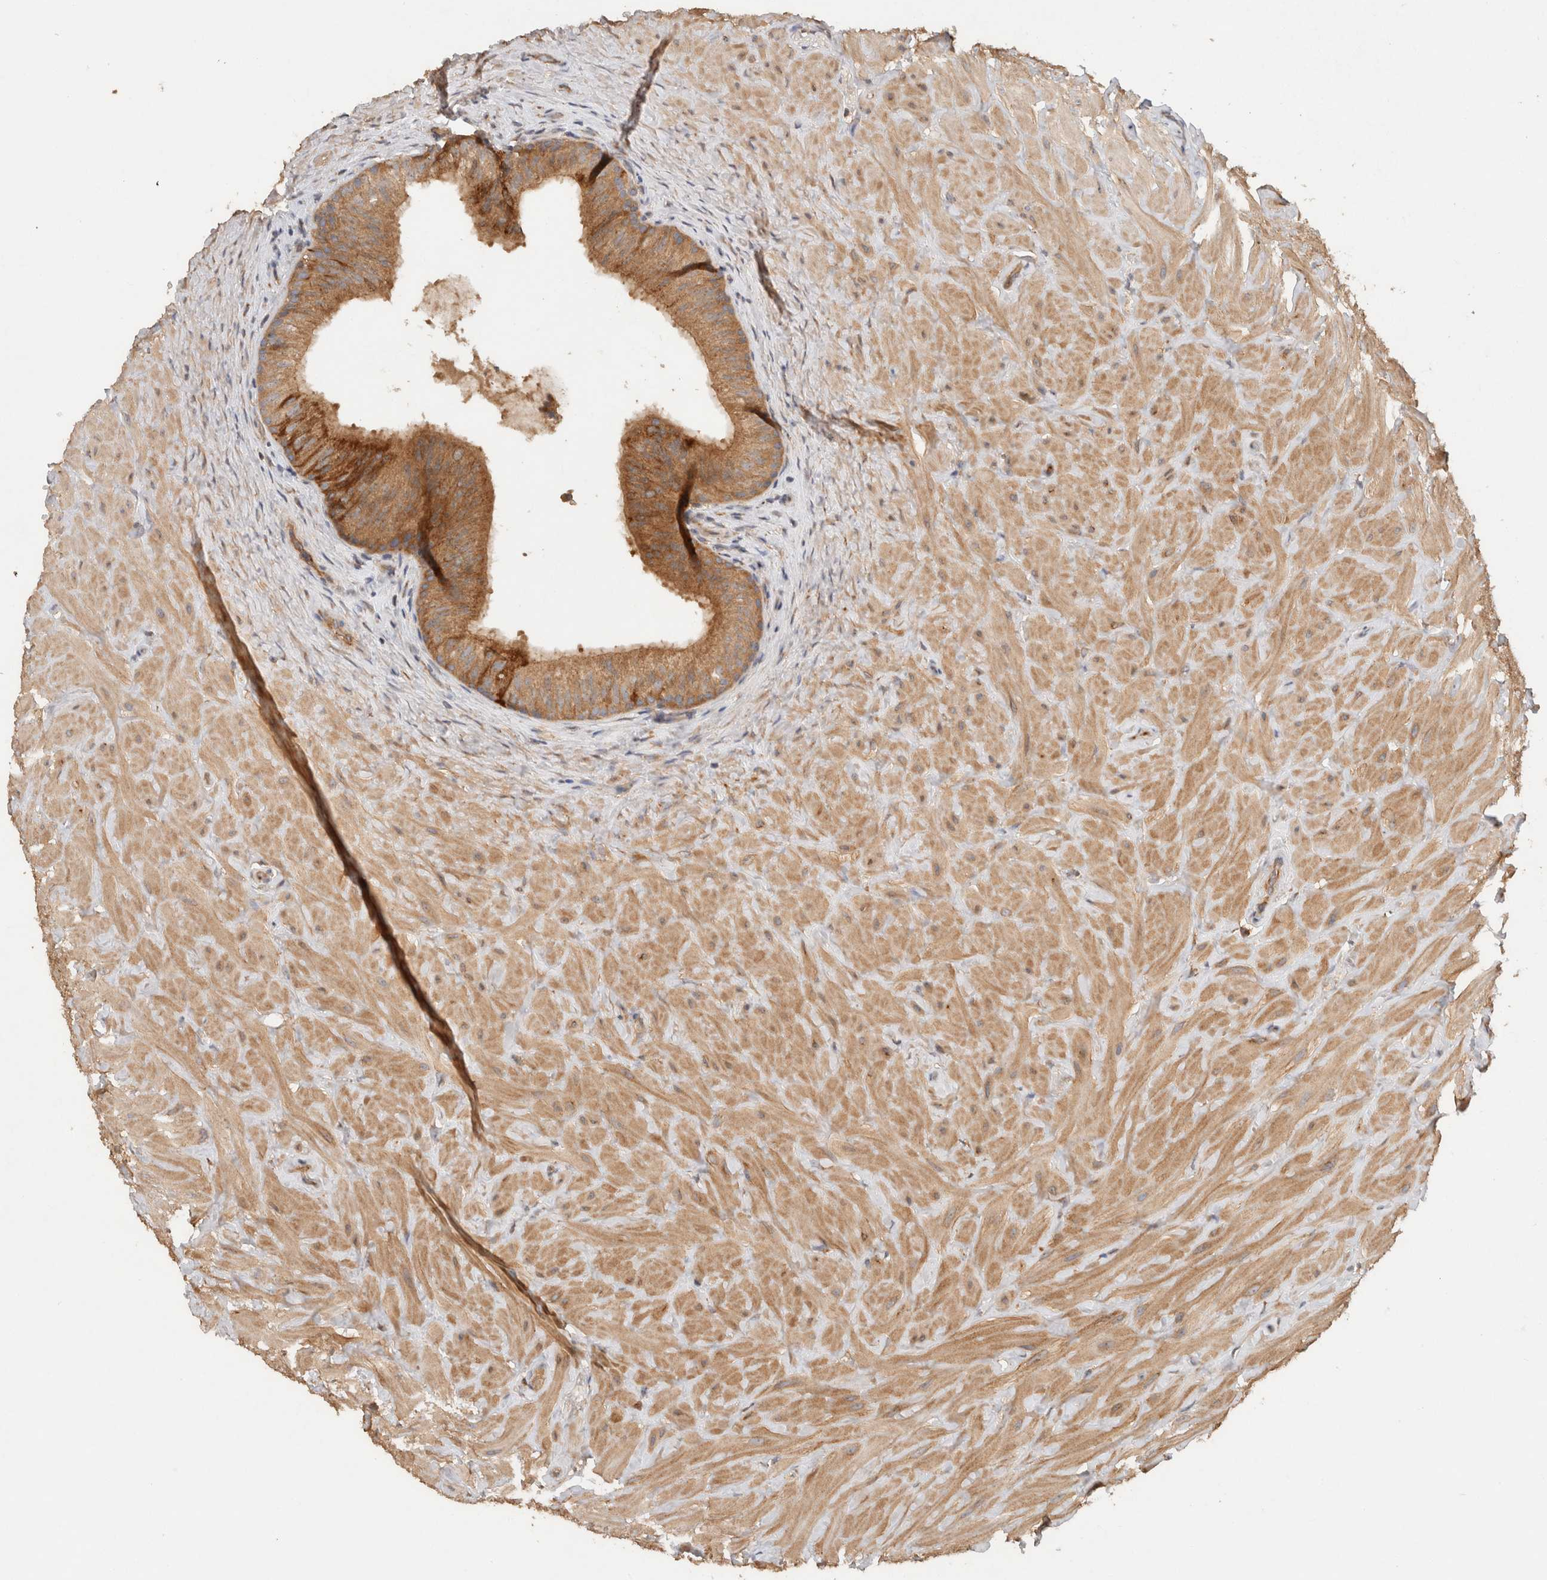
{"staining": {"intensity": "moderate", "quantity": ">75%", "location": "cytoplasmic/membranous"}, "tissue": "epididymis", "cell_type": "Glandular cells", "image_type": "normal", "snomed": [{"axis": "morphology", "description": "Normal tissue, NOS"}, {"axis": "topography", "description": "Soft tissue"}, {"axis": "topography", "description": "Epididymis"}], "caption": "An immunohistochemistry image of normal tissue is shown. Protein staining in brown labels moderate cytoplasmic/membranous positivity in epididymis within glandular cells. (IHC, brightfield microscopy, high magnification).", "gene": "C8orf44", "patient": {"sex": "male", "age": 26}}